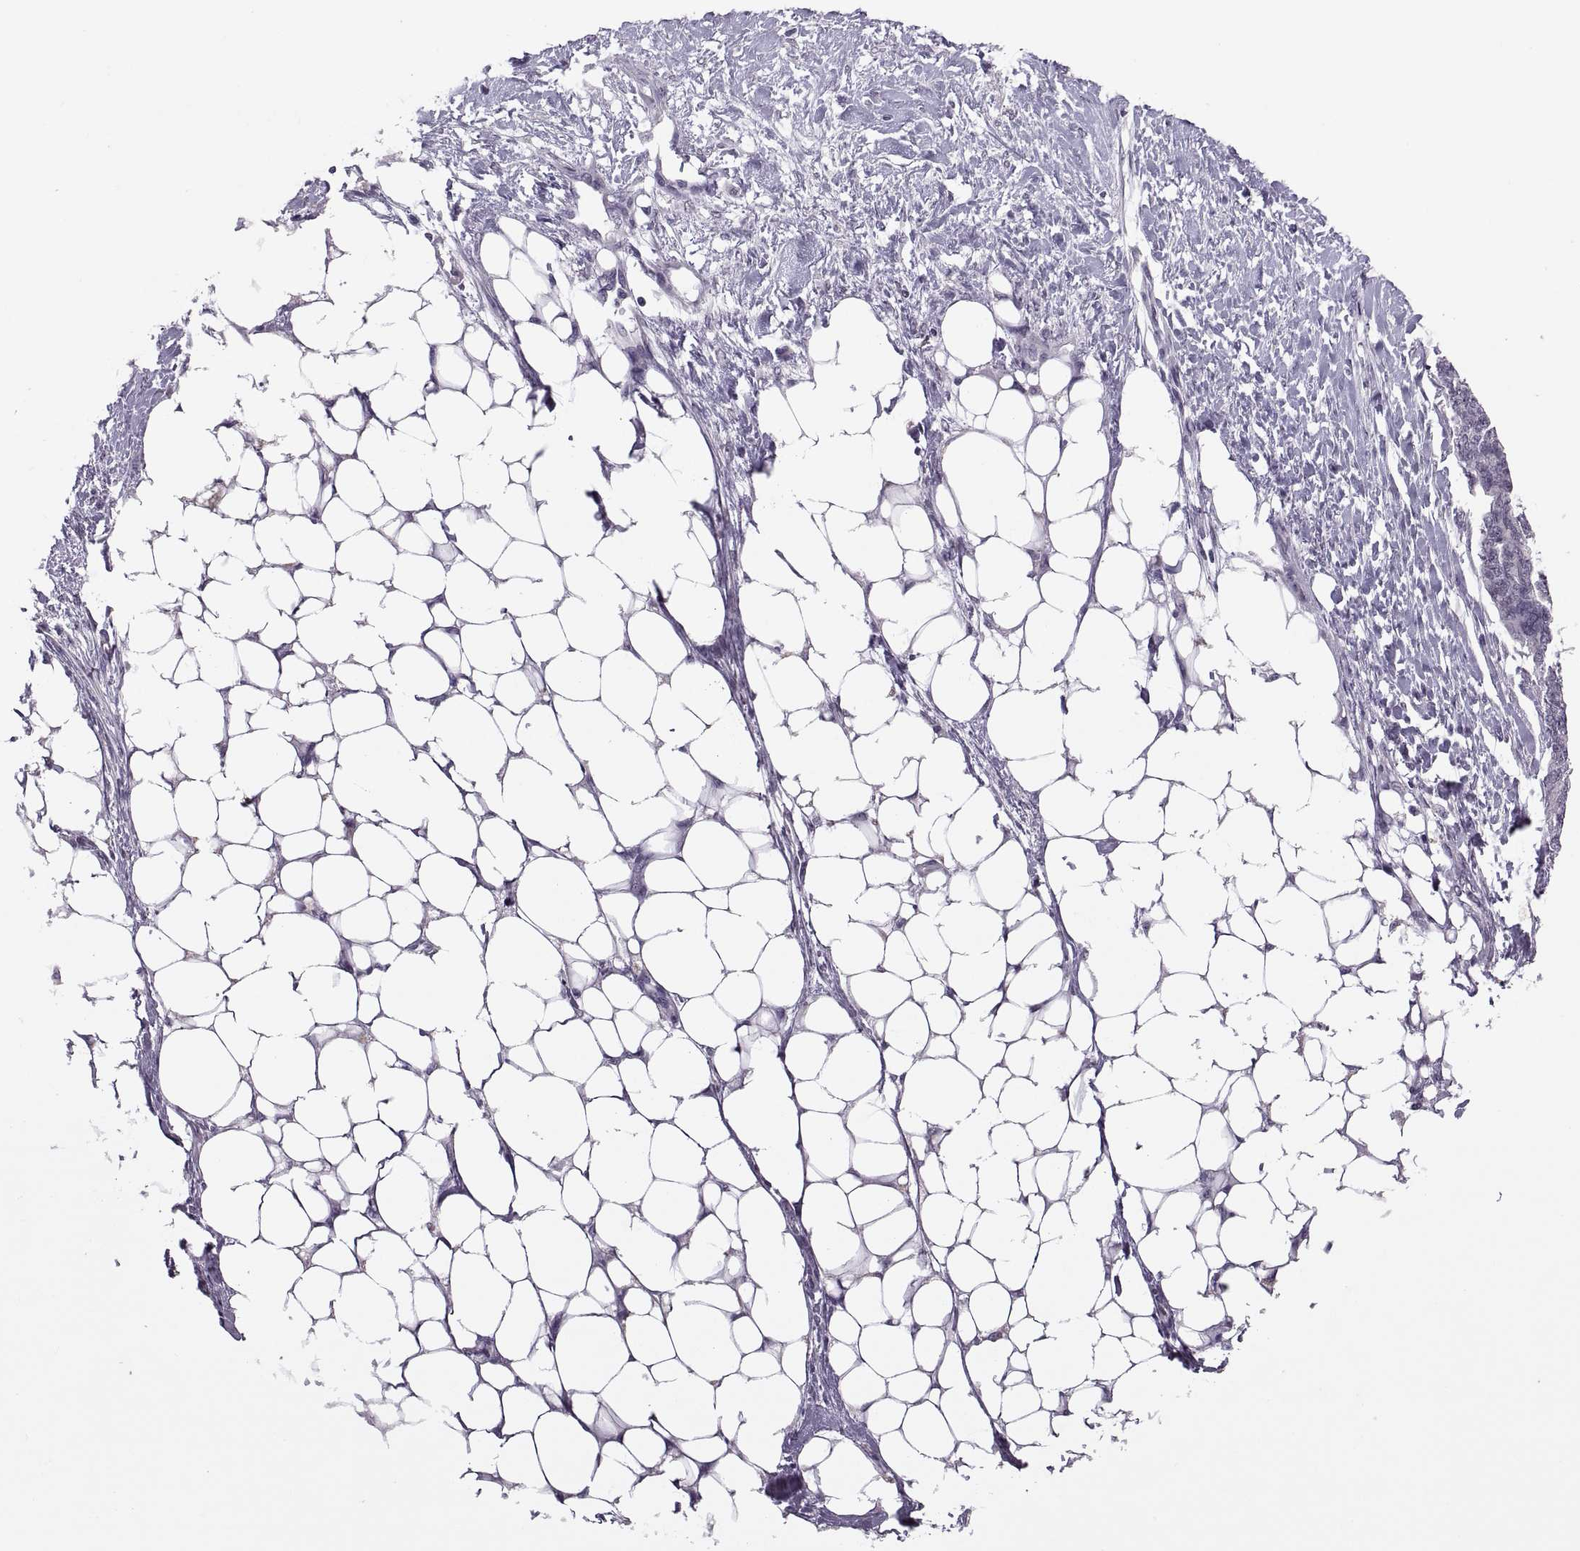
{"staining": {"intensity": "negative", "quantity": "none", "location": "none"}, "tissue": "ovarian cancer", "cell_type": "Tumor cells", "image_type": "cancer", "snomed": [{"axis": "morphology", "description": "Cystadenocarcinoma, serous, NOS"}, {"axis": "topography", "description": "Ovary"}], "caption": "IHC of serous cystadenocarcinoma (ovarian) demonstrates no expression in tumor cells.", "gene": "ODF3", "patient": {"sex": "female", "age": 69}}